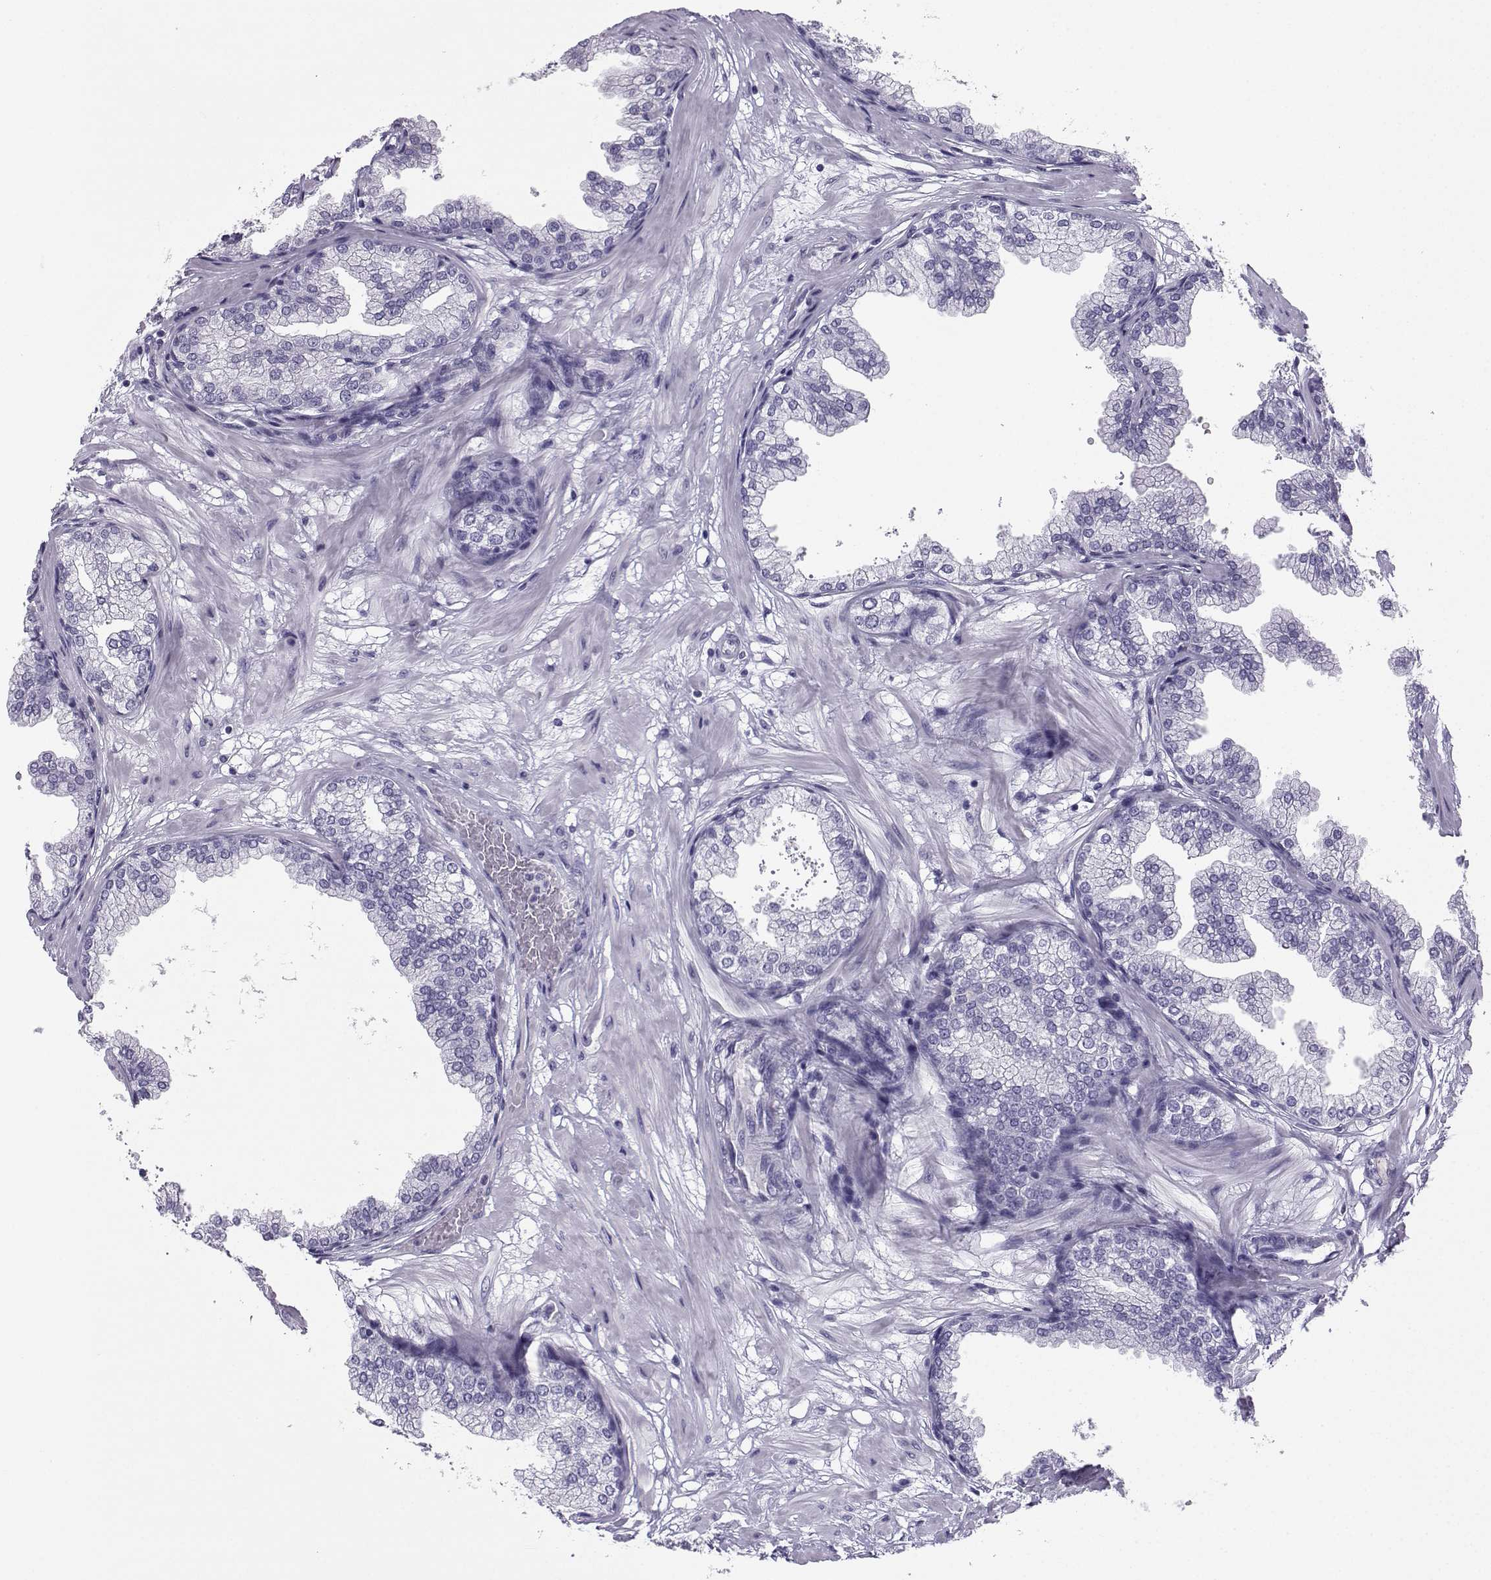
{"staining": {"intensity": "negative", "quantity": "none", "location": "none"}, "tissue": "prostate", "cell_type": "Glandular cells", "image_type": "normal", "snomed": [{"axis": "morphology", "description": "Normal tissue, NOS"}, {"axis": "topography", "description": "Prostate"}], "caption": "IHC micrograph of benign prostate stained for a protein (brown), which reveals no positivity in glandular cells.", "gene": "NEFL", "patient": {"sex": "male", "age": 37}}